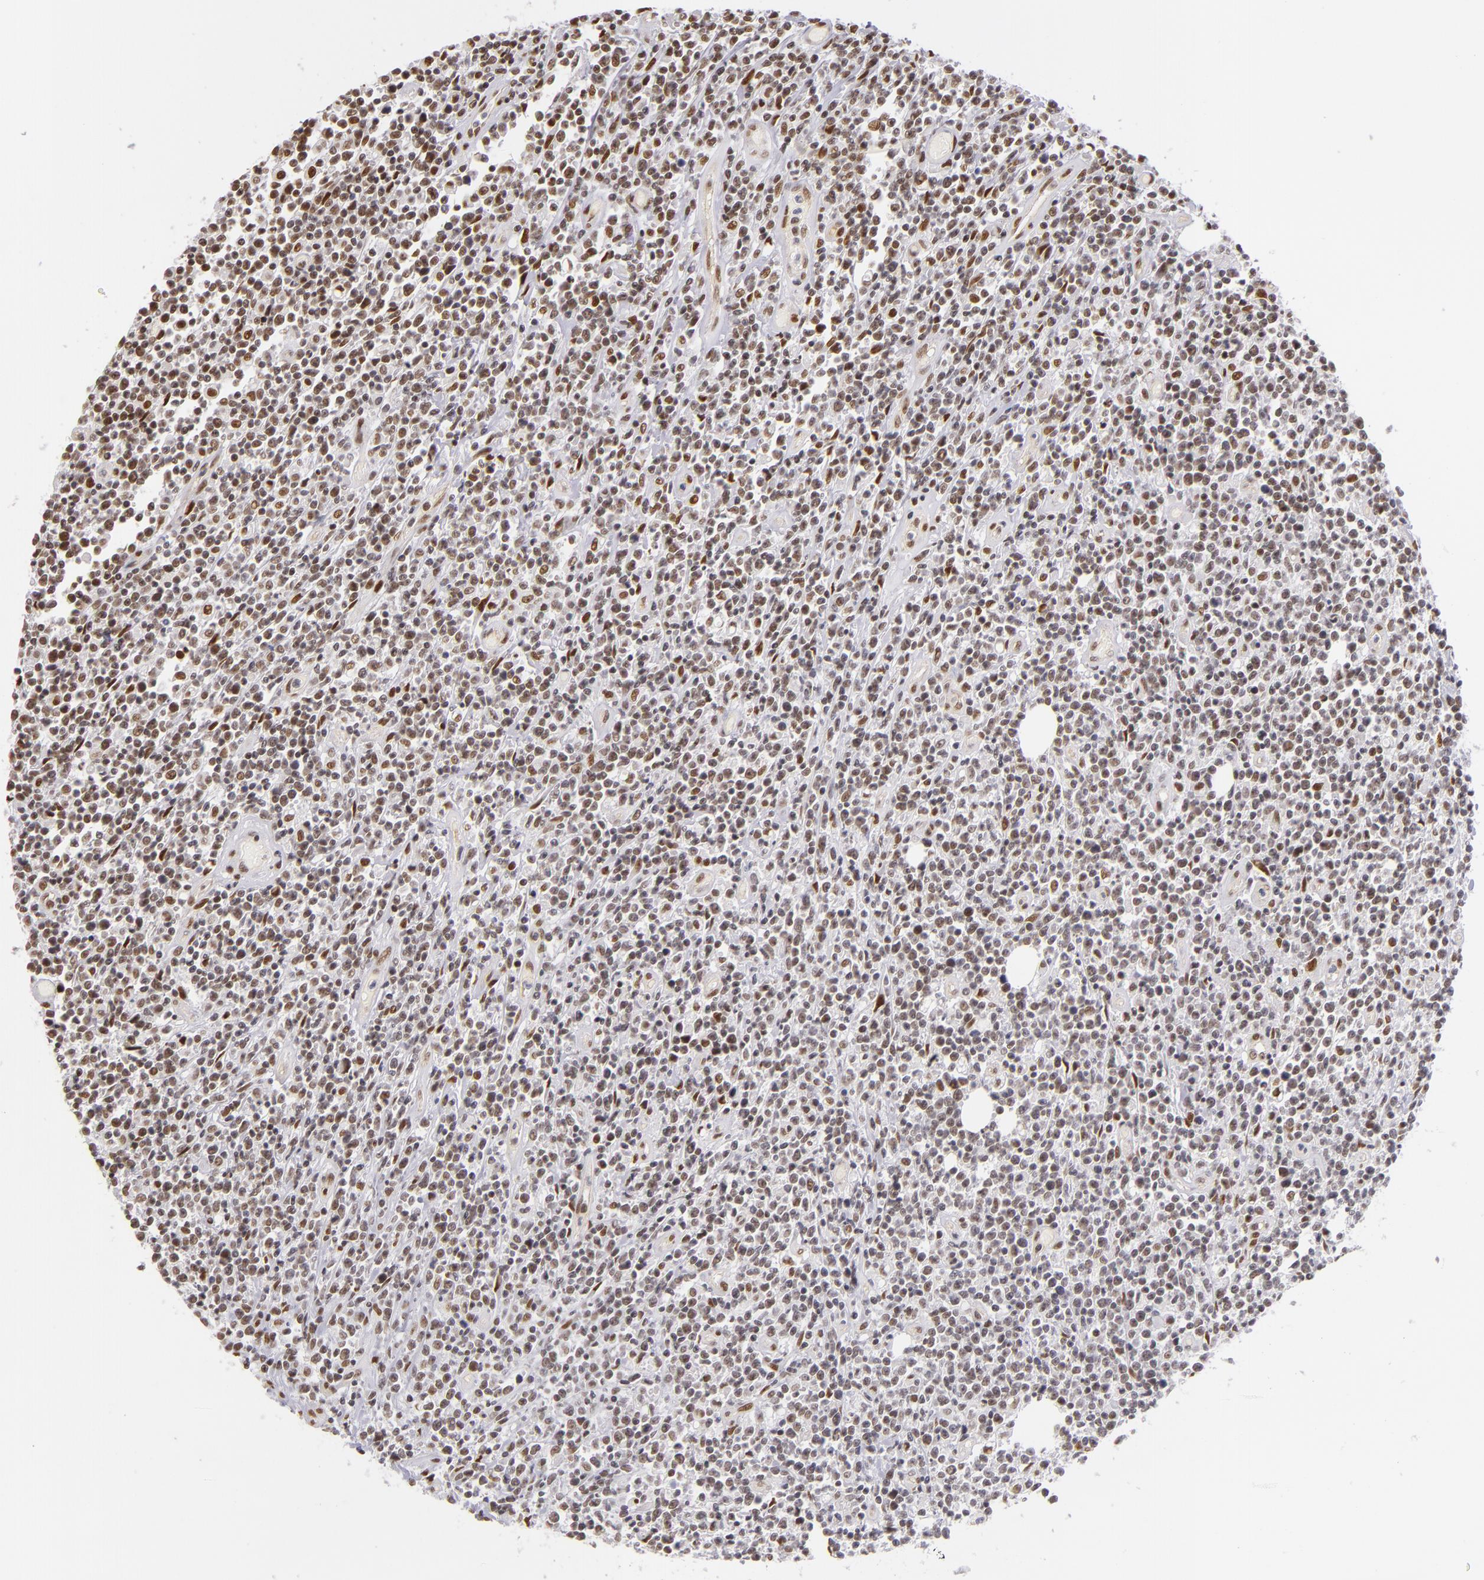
{"staining": {"intensity": "weak", "quantity": ">75%", "location": "nuclear"}, "tissue": "lymphoma", "cell_type": "Tumor cells", "image_type": "cancer", "snomed": [{"axis": "morphology", "description": "Malignant lymphoma, non-Hodgkin's type, High grade"}, {"axis": "topography", "description": "Colon"}], "caption": "An IHC histopathology image of tumor tissue is shown. Protein staining in brown shows weak nuclear positivity in lymphoma within tumor cells. (DAB IHC, brown staining for protein, blue staining for nuclei).", "gene": "NCOR2", "patient": {"sex": "male", "age": 82}}